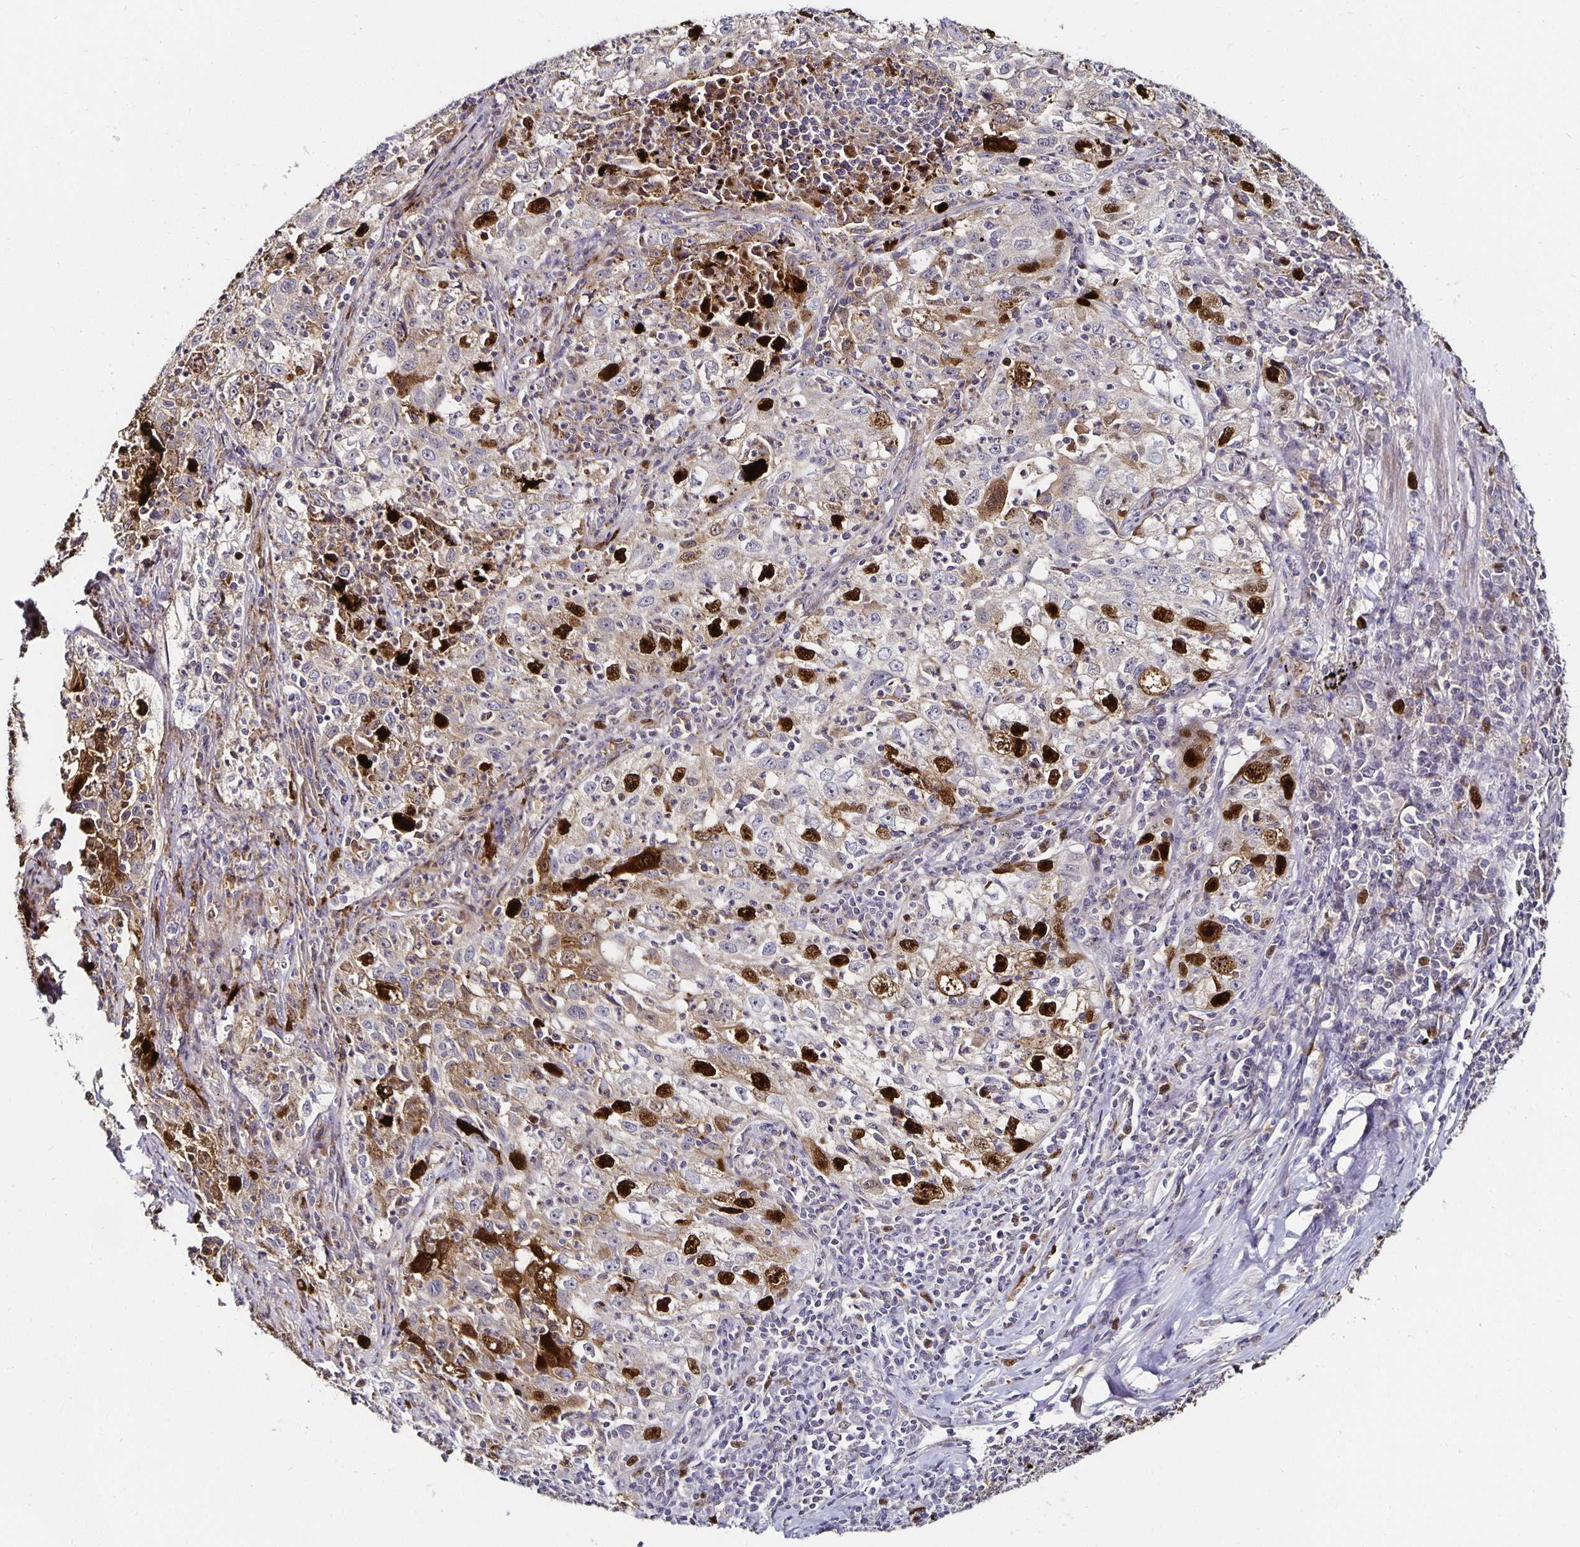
{"staining": {"intensity": "strong", "quantity": "<25%", "location": "cytoplasmic/membranous,nuclear"}, "tissue": "lung cancer", "cell_type": "Tumor cells", "image_type": "cancer", "snomed": [{"axis": "morphology", "description": "Squamous cell carcinoma, NOS"}, {"axis": "topography", "description": "Lung"}], "caption": "IHC image of lung cancer stained for a protein (brown), which shows medium levels of strong cytoplasmic/membranous and nuclear staining in approximately <25% of tumor cells.", "gene": "ANLN", "patient": {"sex": "male", "age": 71}}